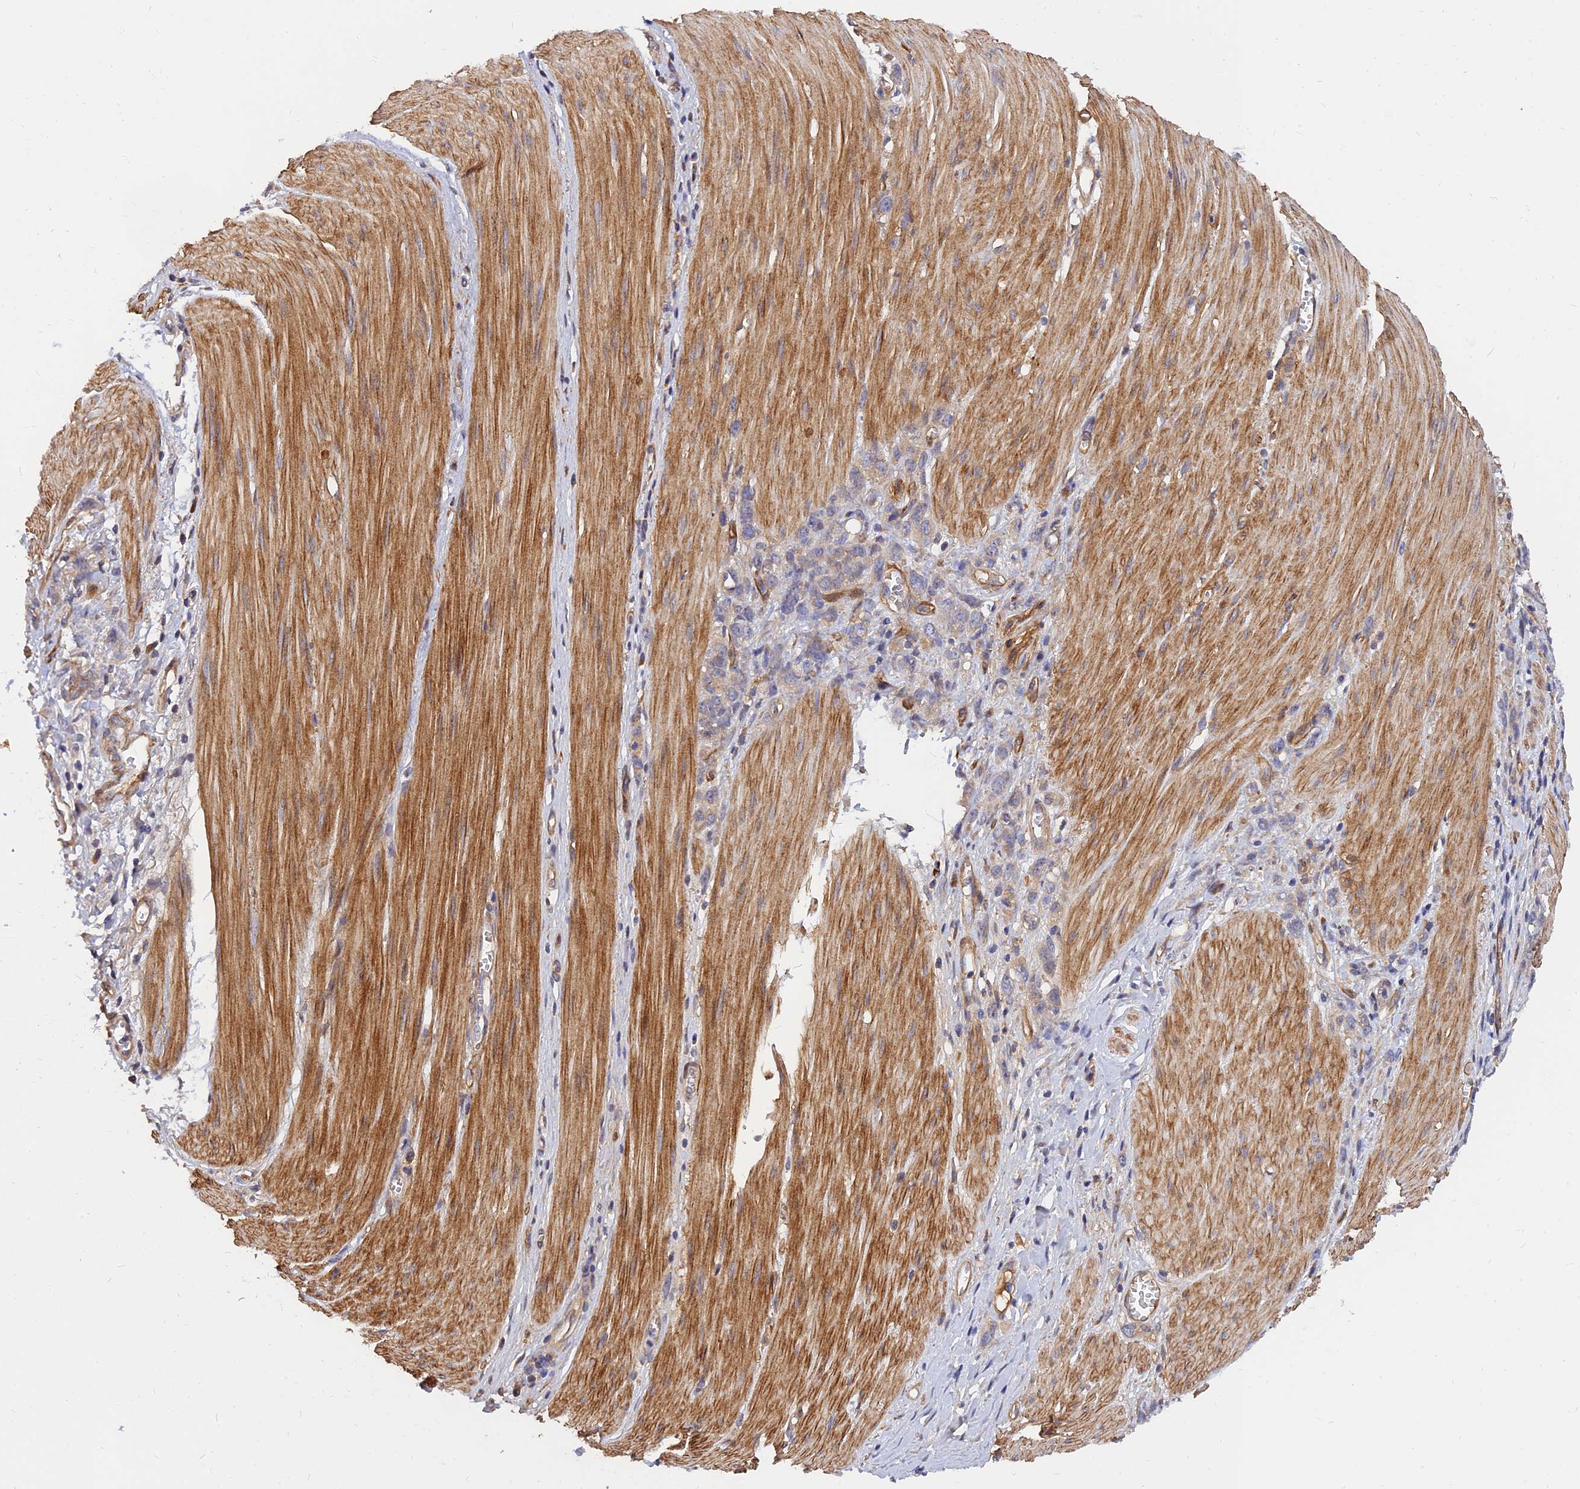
{"staining": {"intensity": "negative", "quantity": "none", "location": "none"}, "tissue": "stomach cancer", "cell_type": "Tumor cells", "image_type": "cancer", "snomed": [{"axis": "morphology", "description": "Adenocarcinoma, NOS"}, {"axis": "topography", "description": "Stomach"}], "caption": "An image of human stomach cancer (adenocarcinoma) is negative for staining in tumor cells. The staining is performed using DAB brown chromogen with nuclei counter-stained in using hematoxylin.", "gene": "MRPL35", "patient": {"sex": "female", "age": 76}}